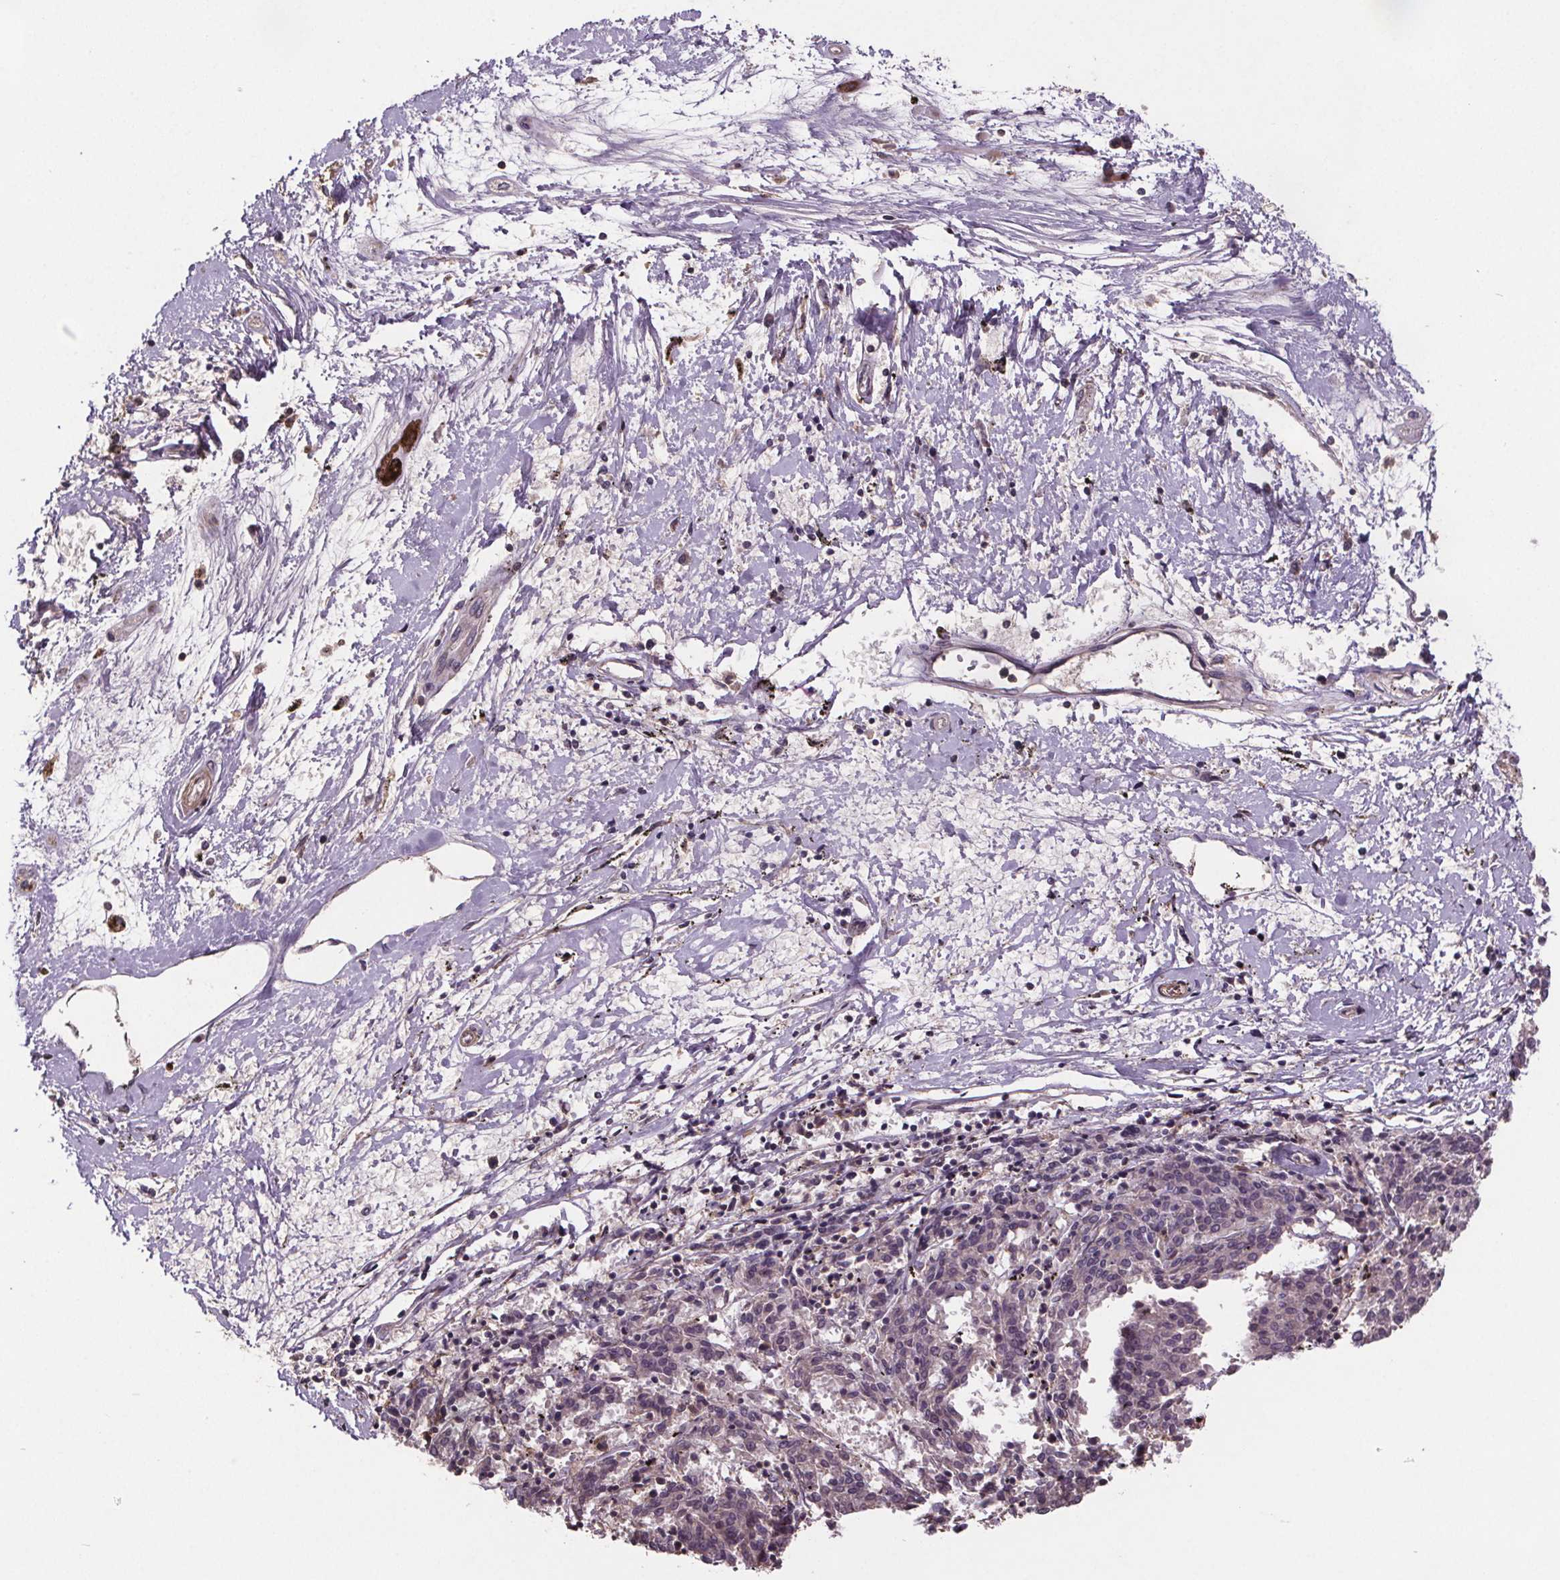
{"staining": {"intensity": "negative", "quantity": "none", "location": "none"}, "tissue": "melanoma", "cell_type": "Tumor cells", "image_type": "cancer", "snomed": [{"axis": "morphology", "description": "Malignant melanoma, NOS"}, {"axis": "topography", "description": "Skin"}], "caption": "This is an IHC micrograph of malignant melanoma. There is no positivity in tumor cells.", "gene": "CLN3", "patient": {"sex": "female", "age": 72}}